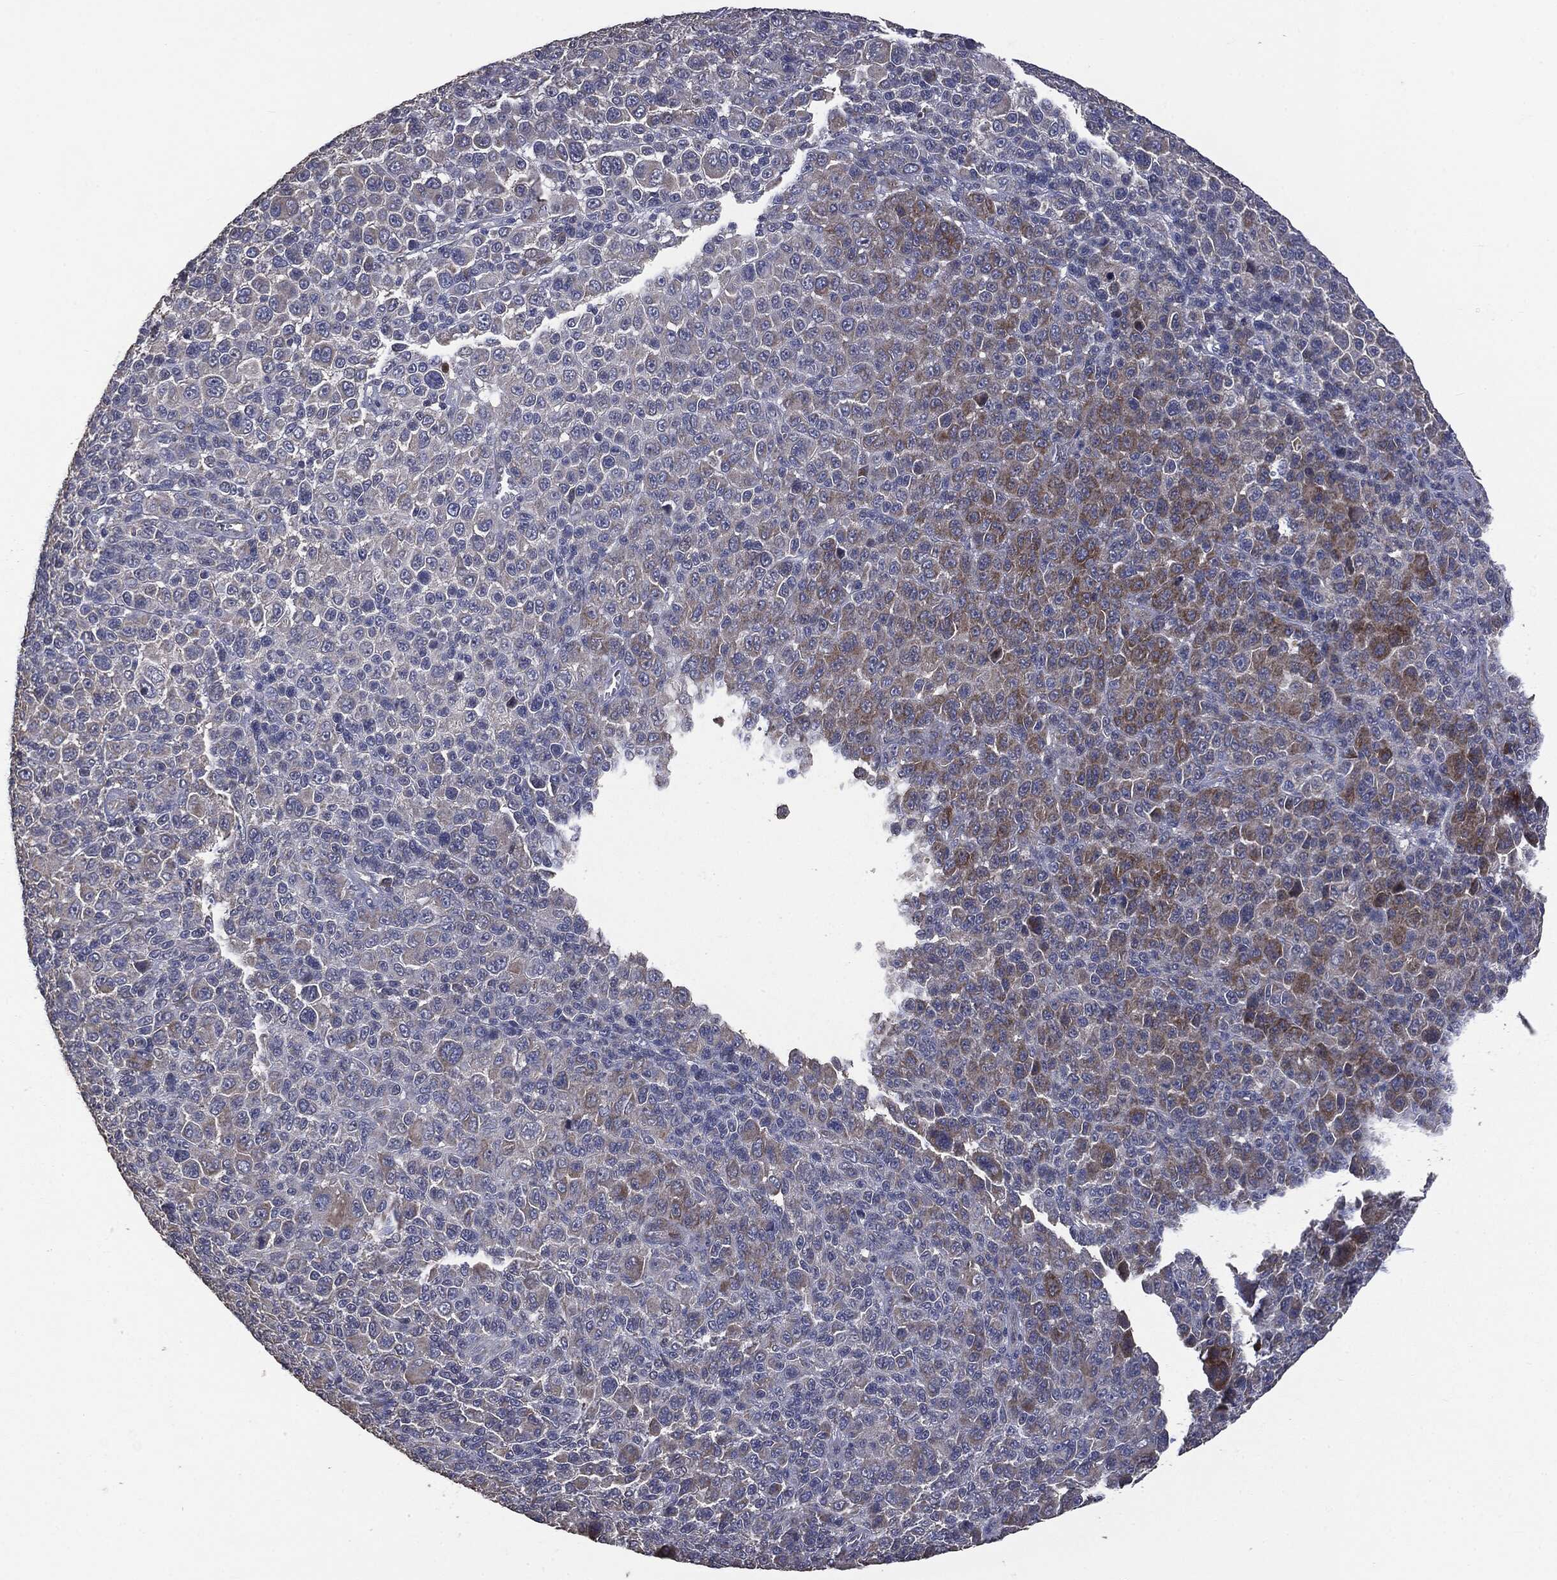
{"staining": {"intensity": "moderate", "quantity": "<25%", "location": "cytoplasmic/membranous"}, "tissue": "melanoma", "cell_type": "Tumor cells", "image_type": "cancer", "snomed": [{"axis": "morphology", "description": "Malignant melanoma, NOS"}, {"axis": "topography", "description": "Skin"}], "caption": "Immunohistochemical staining of melanoma demonstrates low levels of moderate cytoplasmic/membranous protein staining in about <25% of tumor cells.", "gene": "MTOR", "patient": {"sex": "female", "age": 57}}